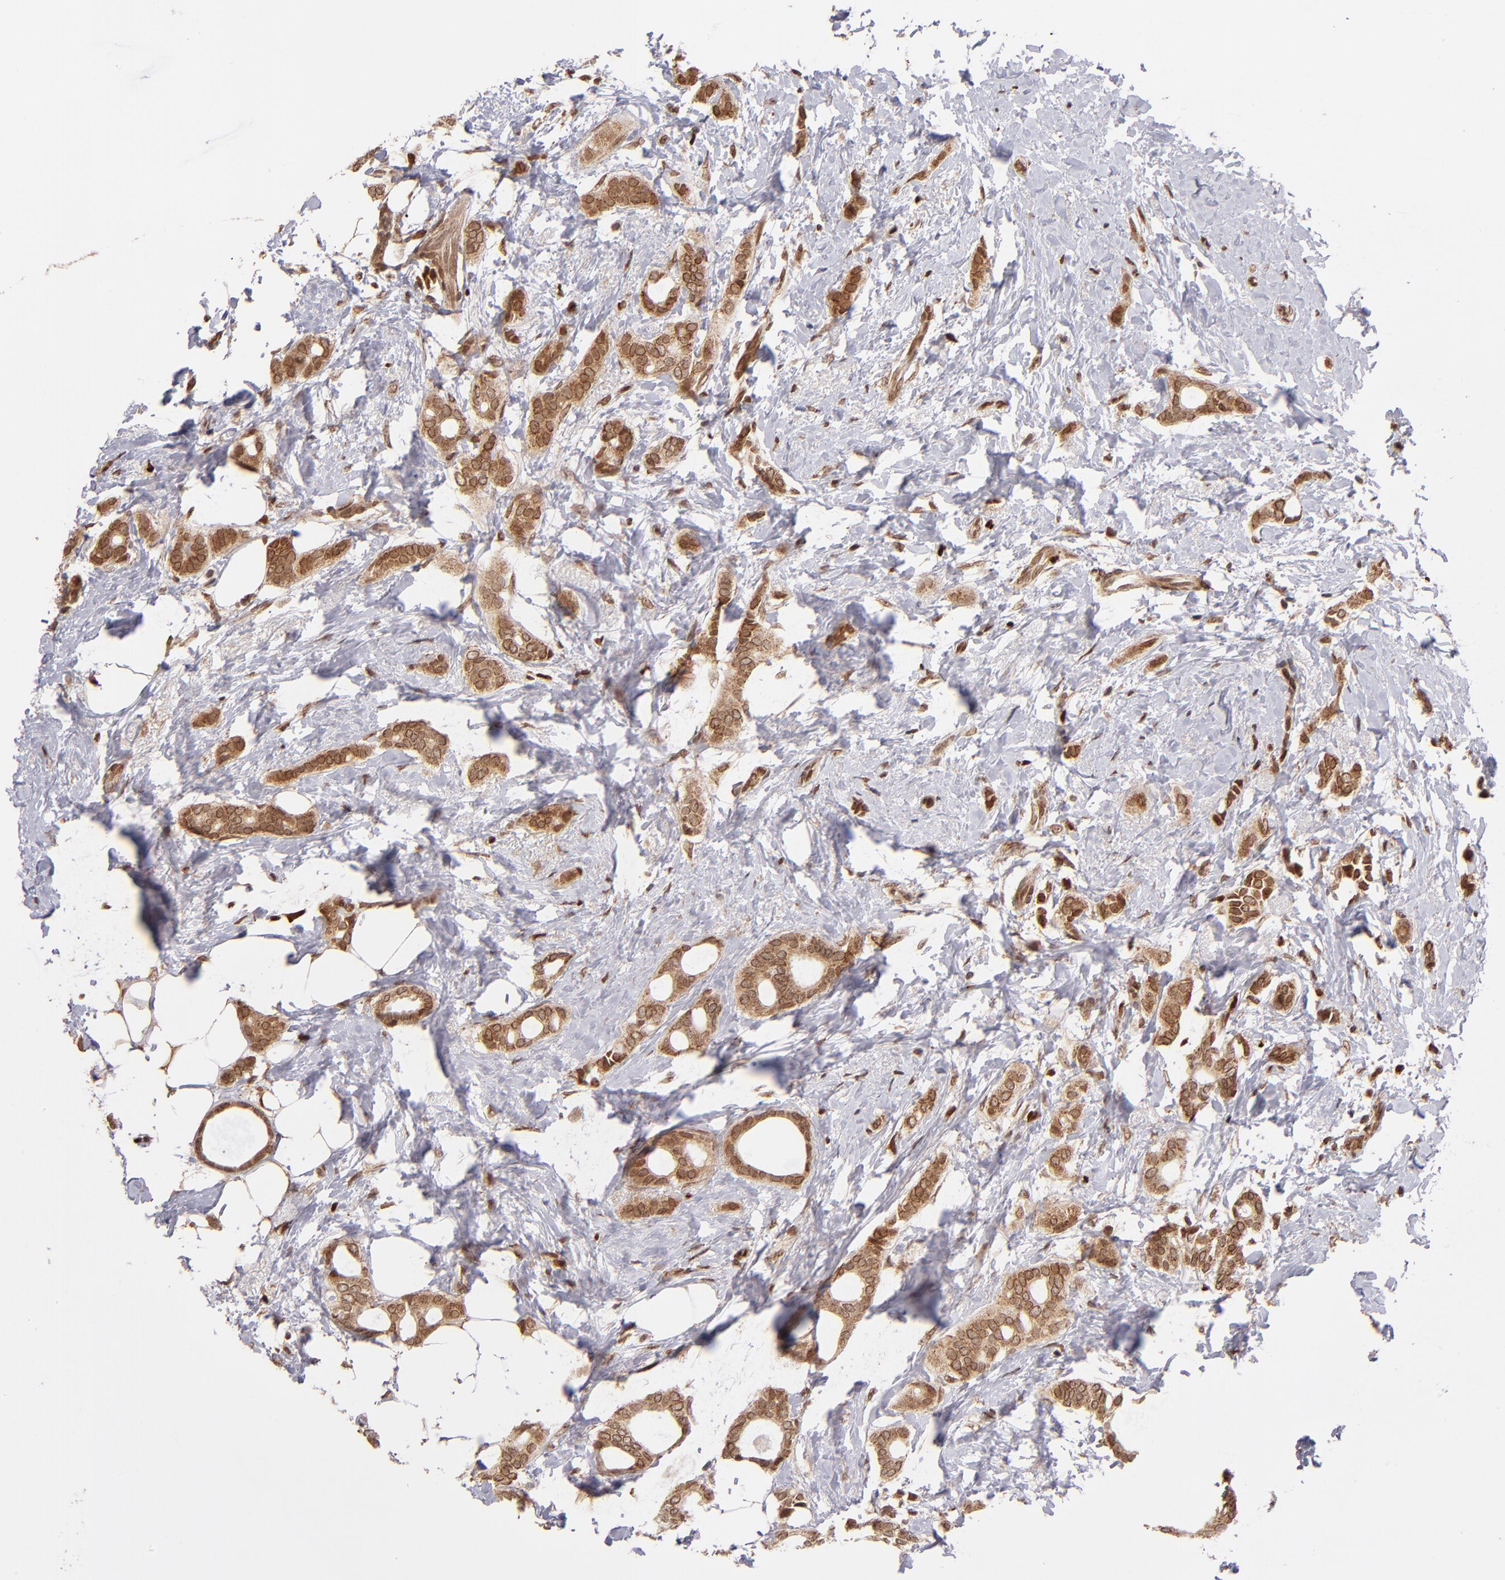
{"staining": {"intensity": "moderate", "quantity": ">75%", "location": "cytoplasmic/membranous,nuclear"}, "tissue": "breast cancer", "cell_type": "Tumor cells", "image_type": "cancer", "snomed": [{"axis": "morphology", "description": "Duct carcinoma"}, {"axis": "topography", "description": "Breast"}], "caption": "Immunohistochemistry (IHC) (DAB (3,3'-diaminobenzidine)) staining of human breast cancer exhibits moderate cytoplasmic/membranous and nuclear protein positivity in approximately >75% of tumor cells.", "gene": "TOP1MT", "patient": {"sex": "female", "age": 54}}